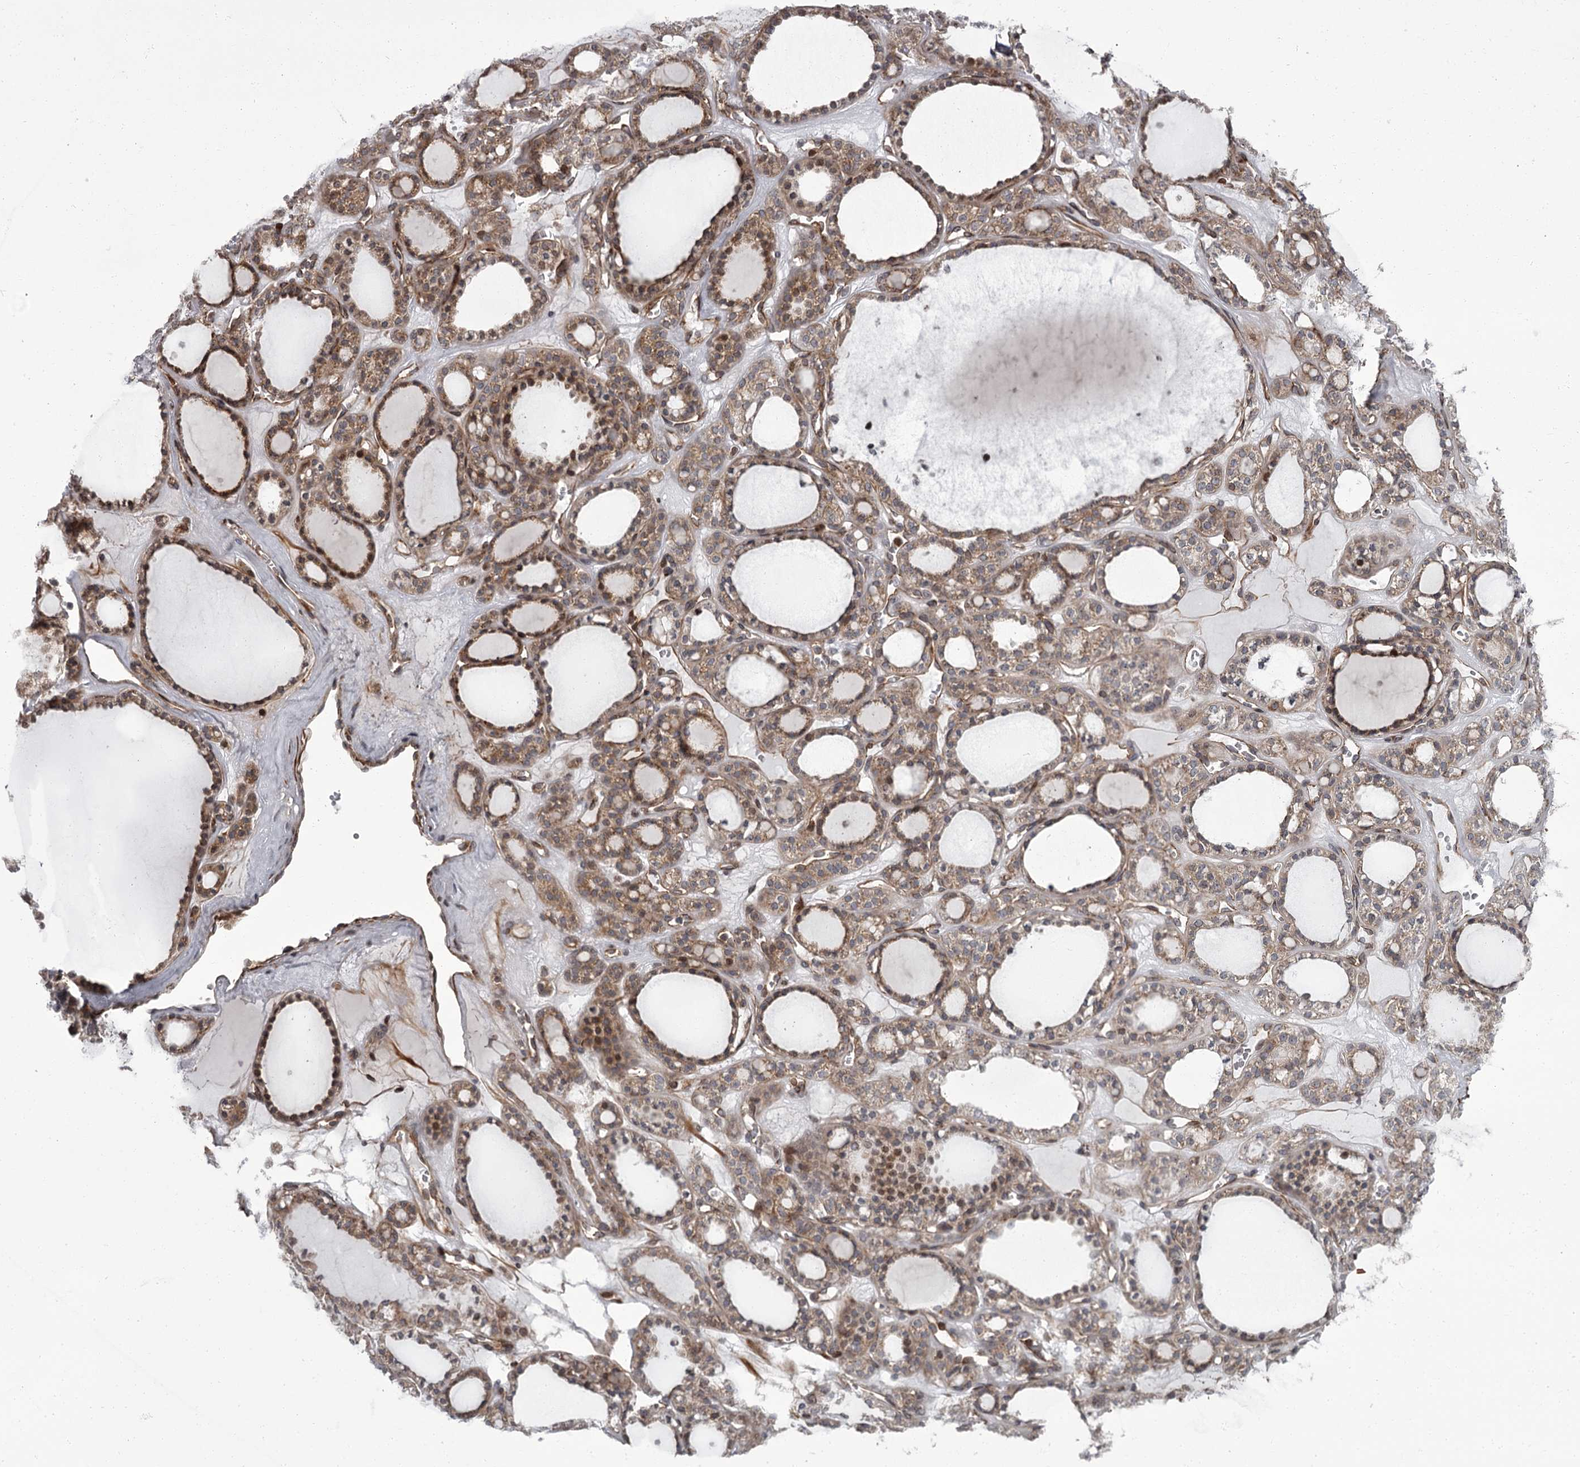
{"staining": {"intensity": "moderate", "quantity": ">75%", "location": "cytoplasmic/membranous"}, "tissue": "thyroid gland", "cell_type": "Glandular cells", "image_type": "normal", "snomed": [{"axis": "morphology", "description": "Normal tissue, NOS"}, {"axis": "topography", "description": "Thyroid gland"}], "caption": "Thyroid gland stained with immunohistochemistry (IHC) demonstrates moderate cytoplasmic/membranous expression in approximately >75% of glandular cells.", "gene": "THAP9", "patient": {"sex": "female", "age": 28}}